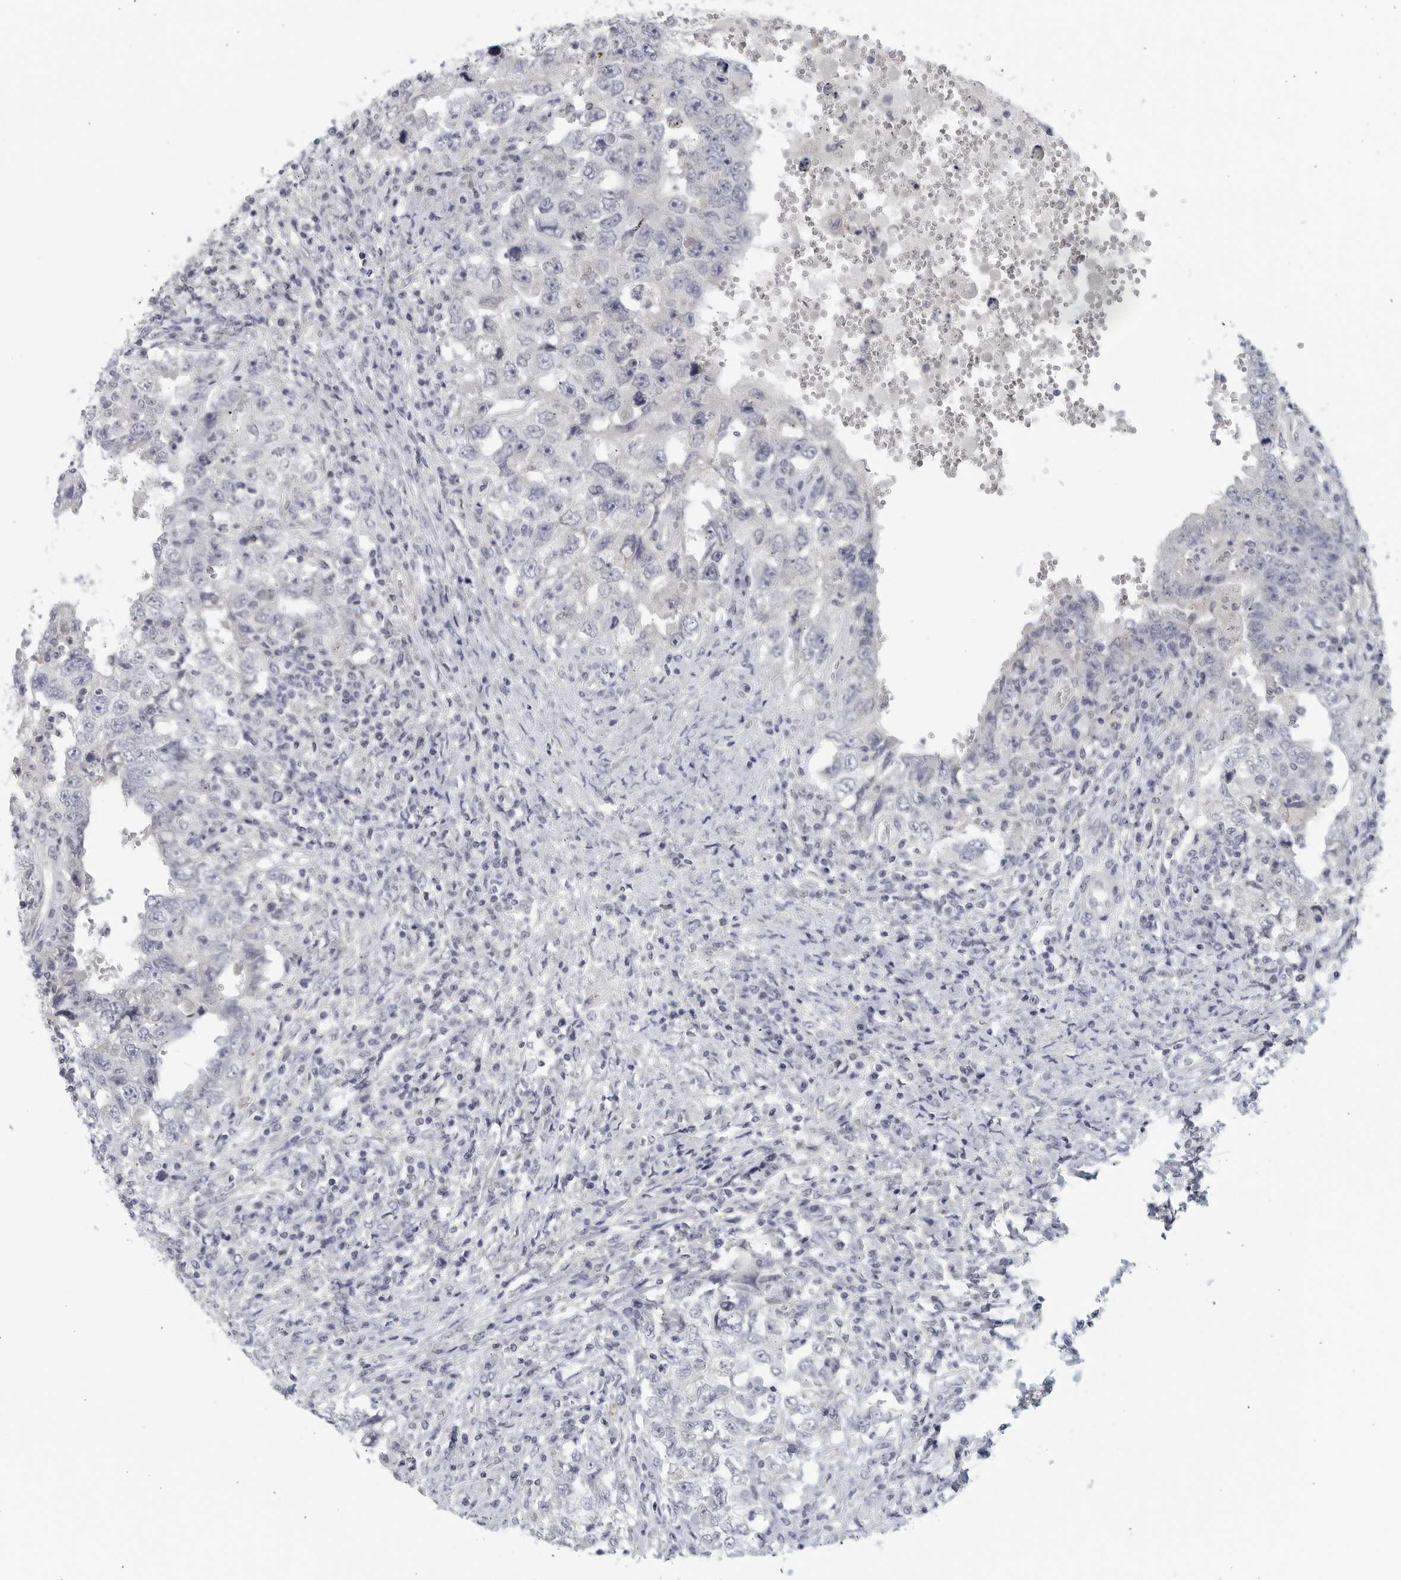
{"staining": {"intensity": "negative", "quantity": "none", "location": "none"}, "tissue": "testis cancer", "cell_type": "Tumor cells", "image_type": "cancer", "snomed": [{"axis": "morphology", "description": "Carcinoma, Embryonal, NOS"}, {"axis": "topography", "description": "Testis"}], "caption": "Tumor cells are negative for brown protein staining in testis cancer.", "gene": "MATN1", "patient": {"sex": "male", "age": 26}}